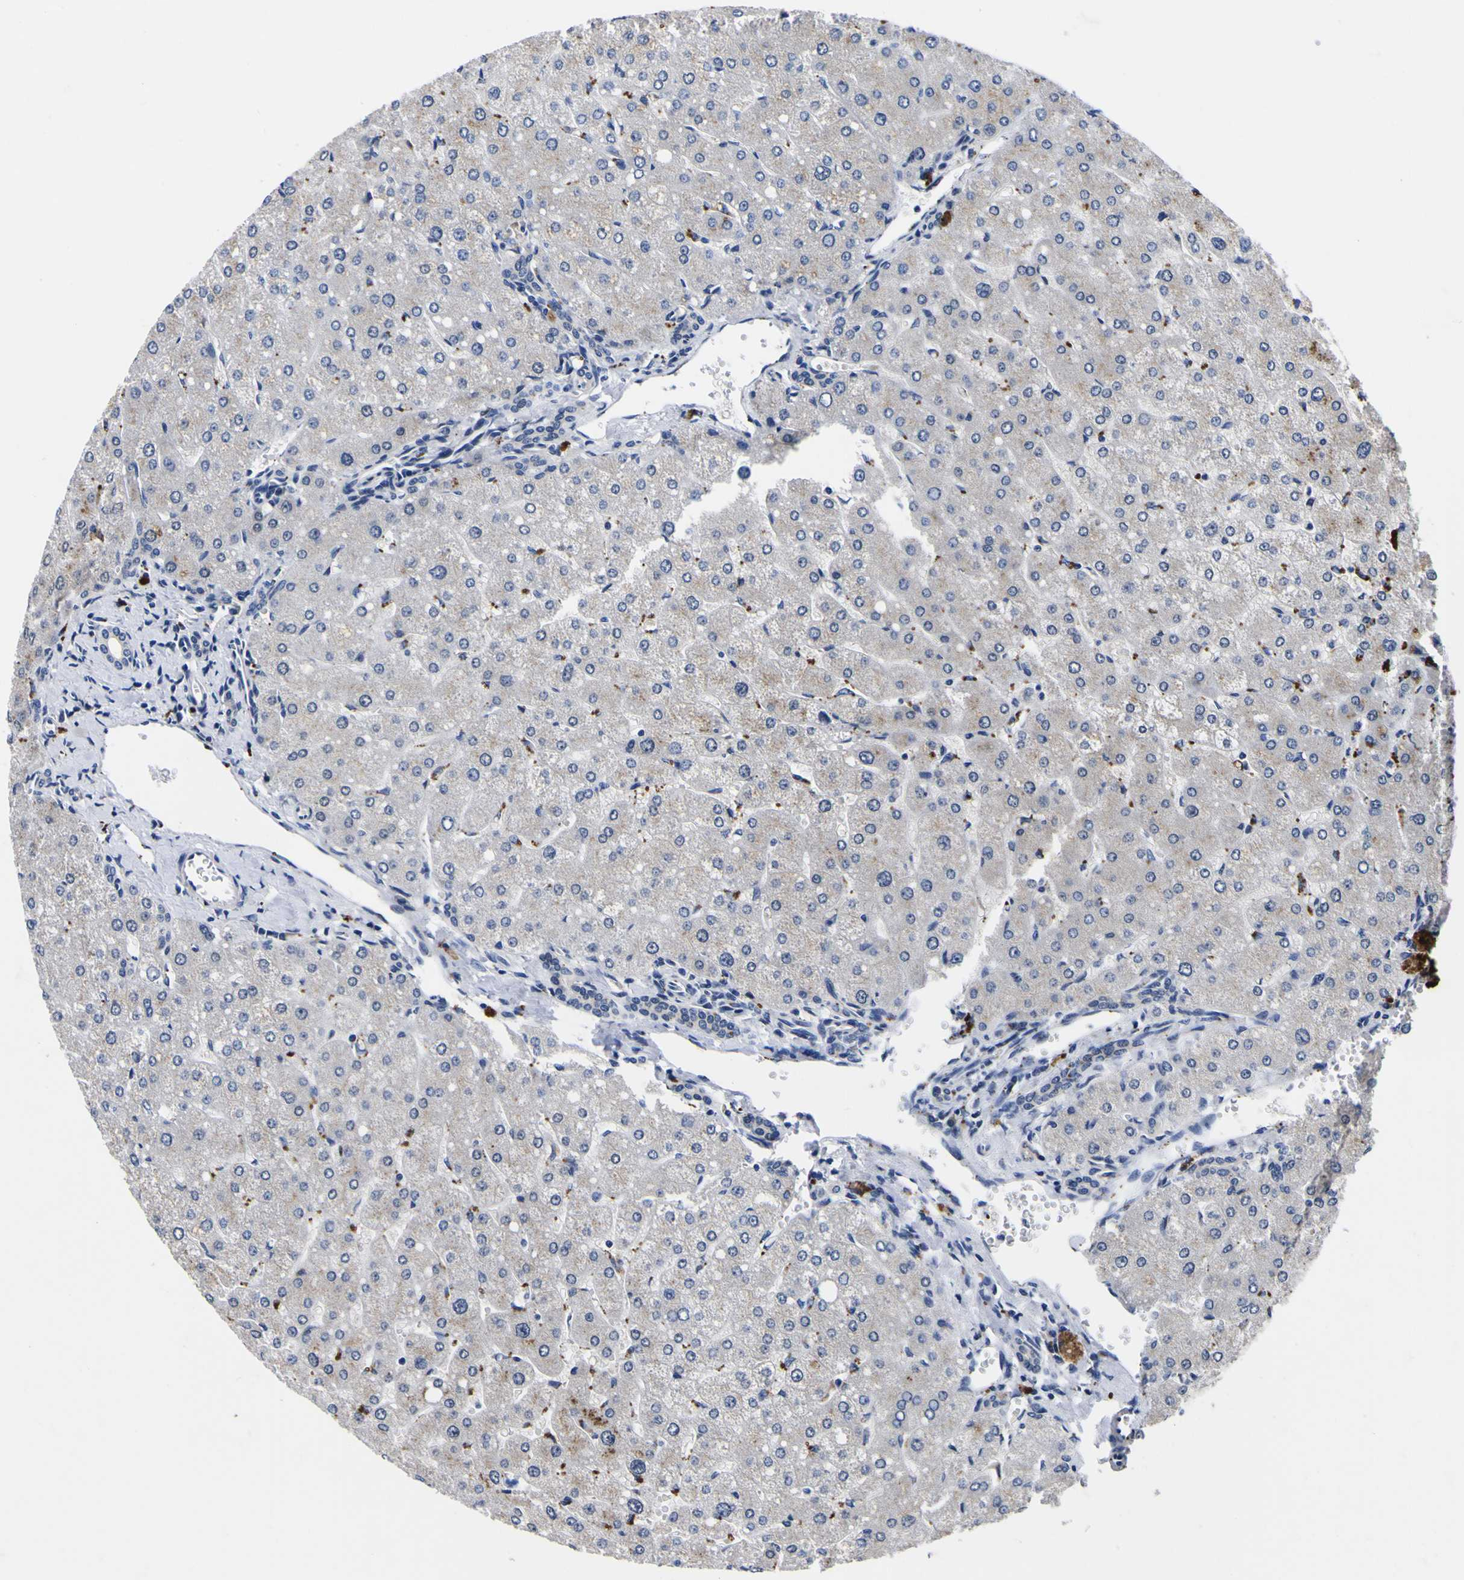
{"staining": {"intensity": "negative", "quantity": "none", "location": "none"}, "tissue": "liver", "cell_type": "Cholangiocytes", "image_type": "normal", "snomed": [{"axis": "morphology", "description": "Normal tissue, NOS"}, {"axis": "topography", "description": "Liver"}], "caption": "Human liver stained for a protein using immunohistochemistry (IHC) reveals no staining in cholangiocytes.", "gene": "IGFLR1", "patient": {"sex": "male", "age": 55}}